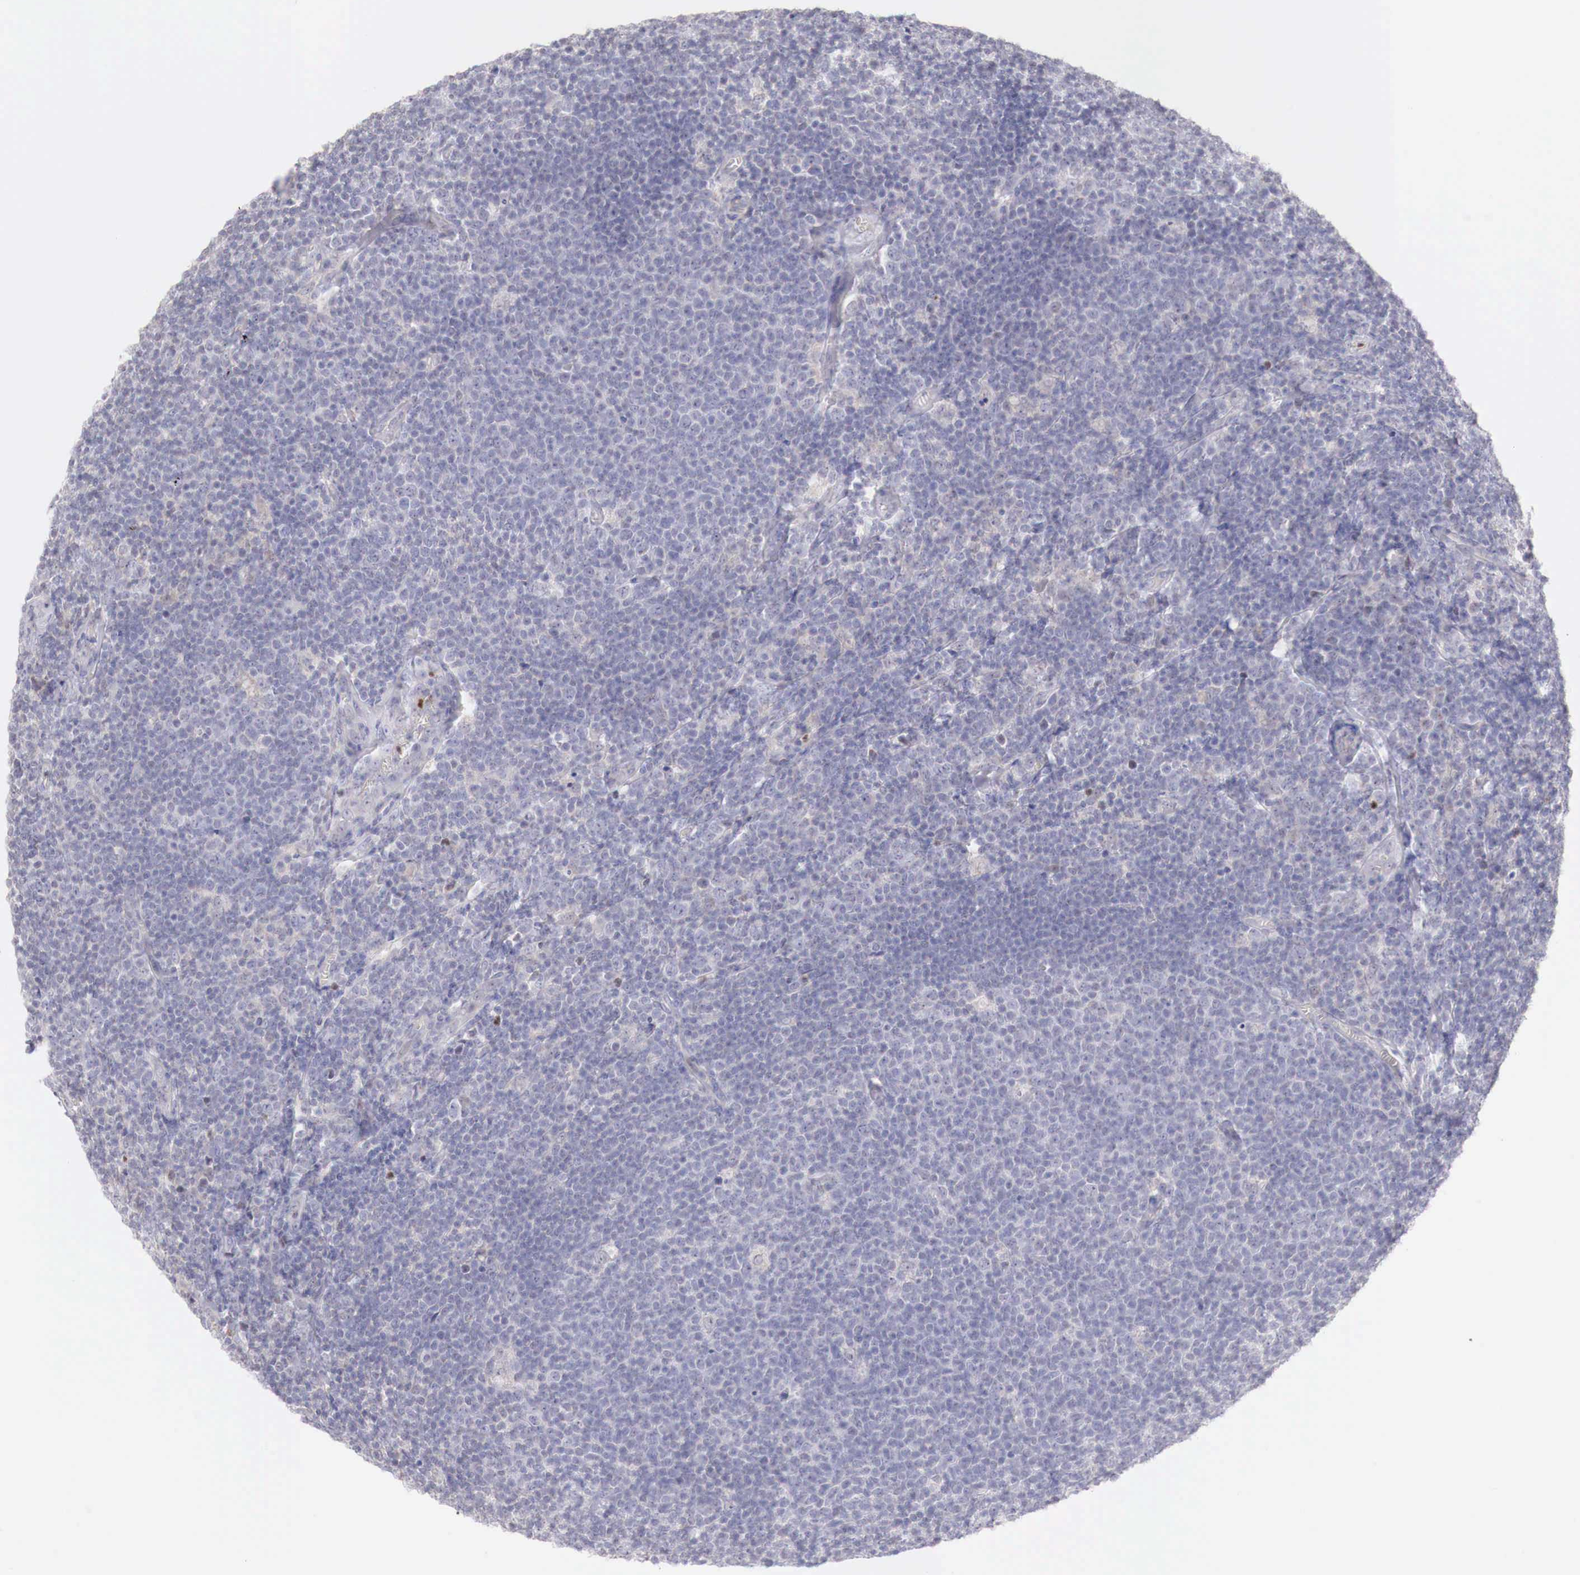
{"staining": {"intensity": "negative", "quantity": "none", "location": "none"}, "tissue": "lymphoma", "cell_type": "Tumor cells", "image_type": "cancer", "snomed": [{"axis": "morphology", "description": "Malignant lymphoma, non-Hodgkin's type, Low grade"}, {"axis": "topography", "description": "Lymph node"}], "caption": "Photomicrograph shows no protein positivity in tumor cells of malignant lymphoma, non-Hodgkin's type (low-grade) tissue.", "gene": "TRIM13", "patient": {"sex": "male", "age": 74}}